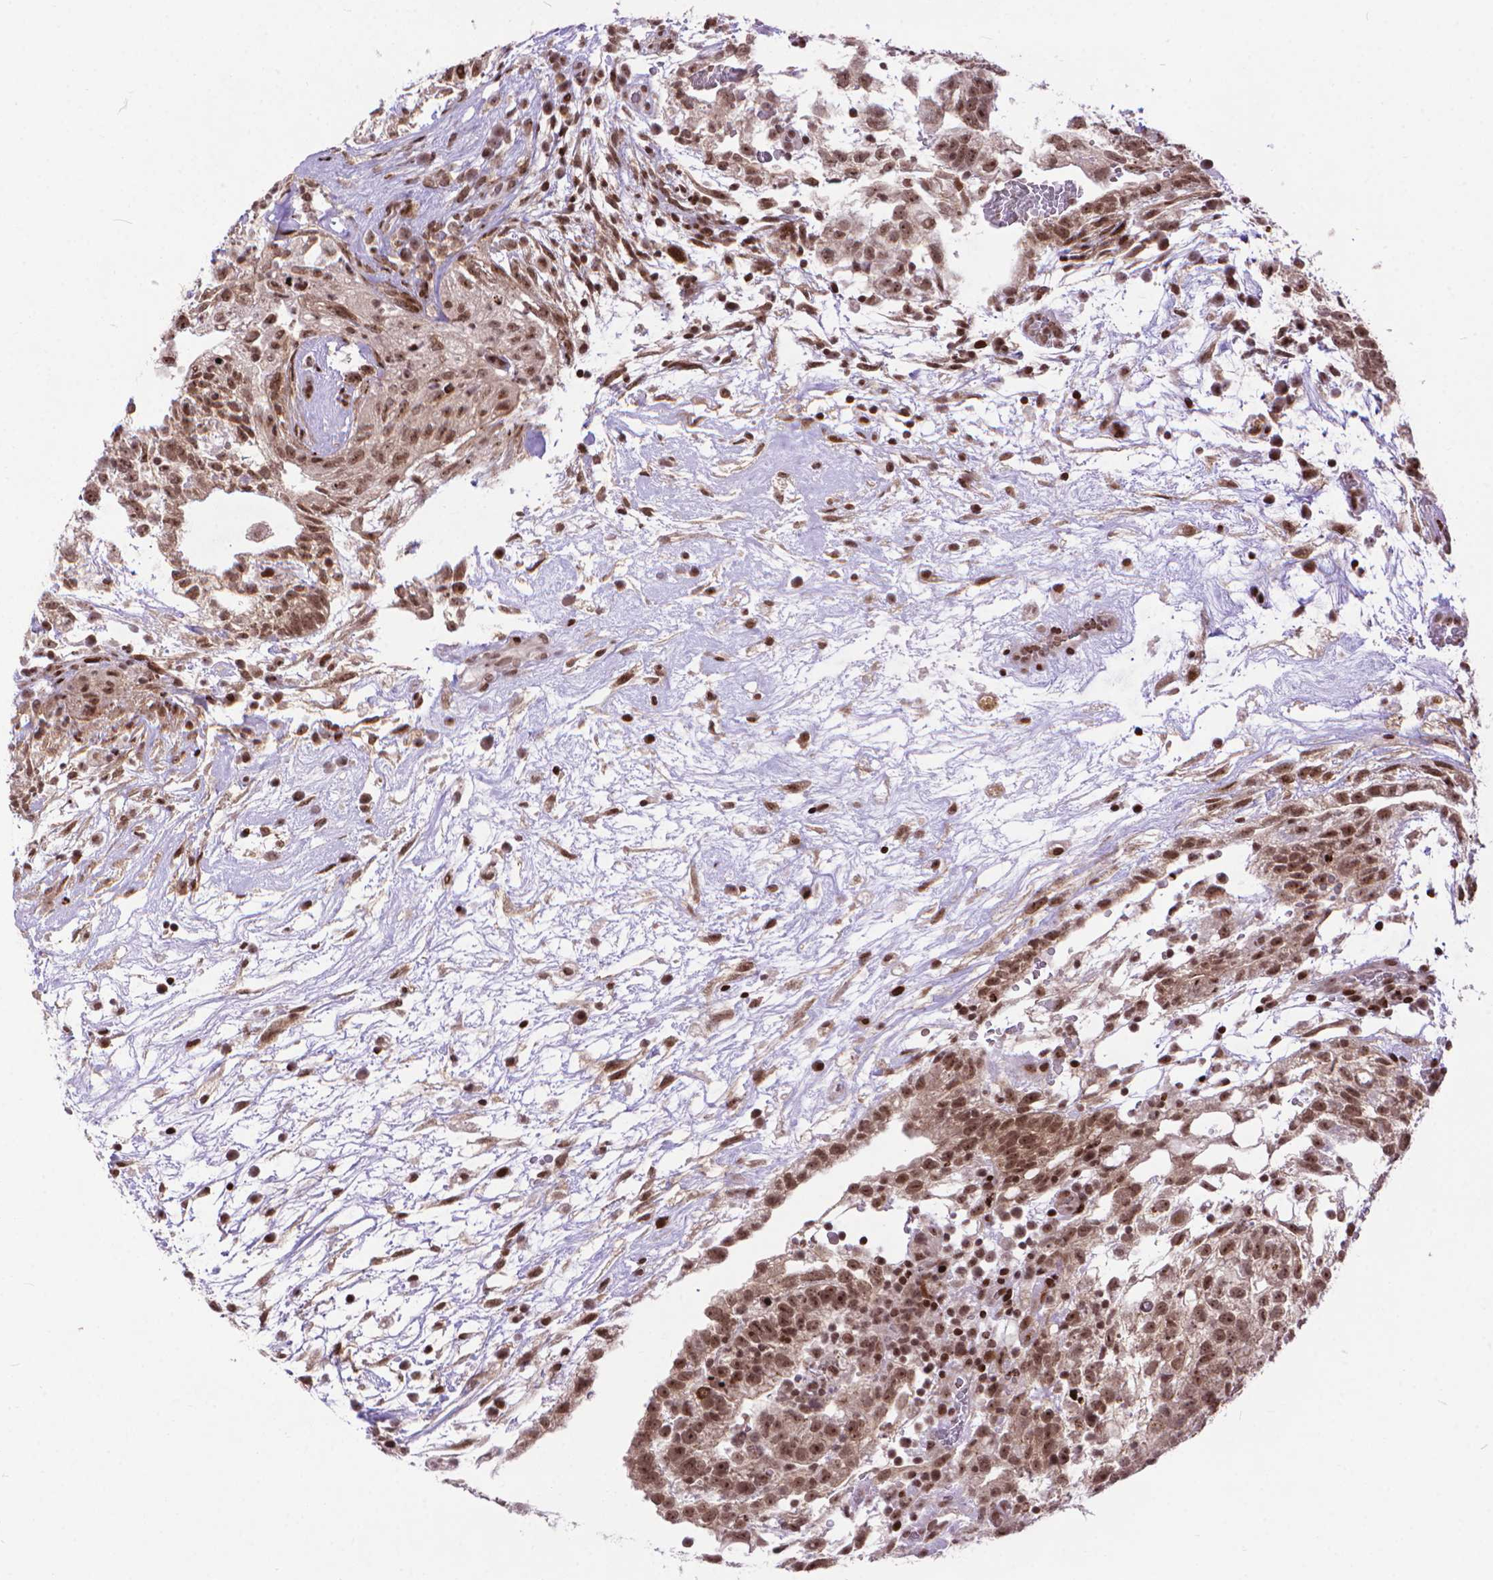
{"staining": {"intensity": "moderate", "quantity": ">75%", "location": "nuclear"}, "tissue": "testis cancer", "cell_type": "Tumor cells", "image_type": "cancer", "snomed": [{"axis": "morphology", "description": "Normal tissue, NOS"}, {"axis": "morphology", "description": "Carcinoma, Embryonal, NOS"}, {"axis": "topography", "description": "Testis"}], "caption": "Moderate nuclear staining is identified in approximately >75% of tumor cells in testis embryonal carcinoma.", "gene": "AMER1", "patient": {"sex": "male", "age": 32}}